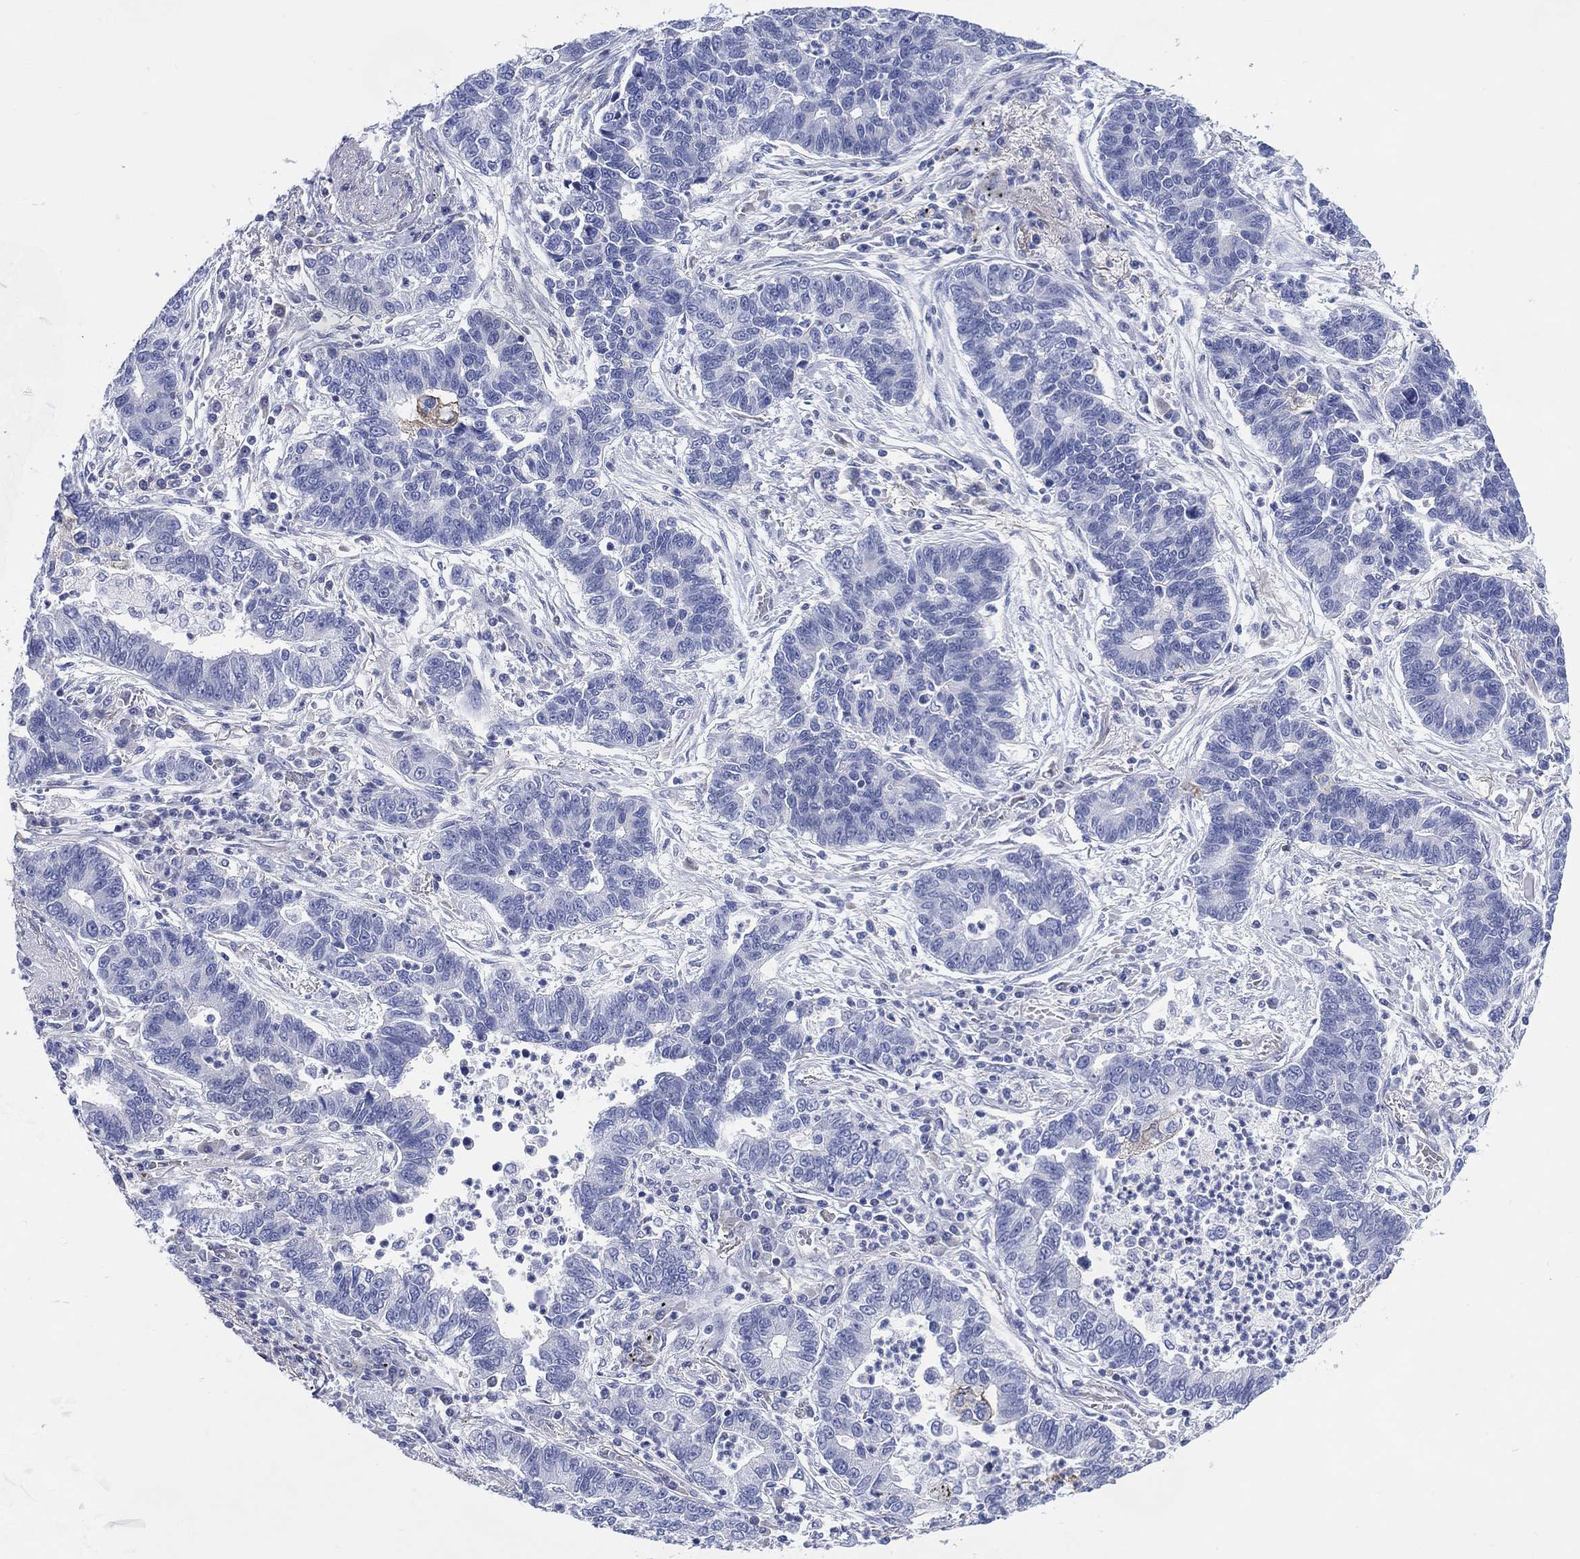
{"staining": {"intensity": "negative", "quantity": "none", "location": "none"}, "tissue": "lung cancer", "cell_type": "Tumor cells", "image_type": "cancer", "snomed": [{"axis": "morphology", "description": "Adenocarcinoma, NOS"}, {"axis": "topography", "description": "Lung"}], "caption": "A micrograph of lung cancer stained for a protein reveals no brown staining in tumor cells.", "gene": "DDI1", "patient": {"sex": "female", "age": 57}}